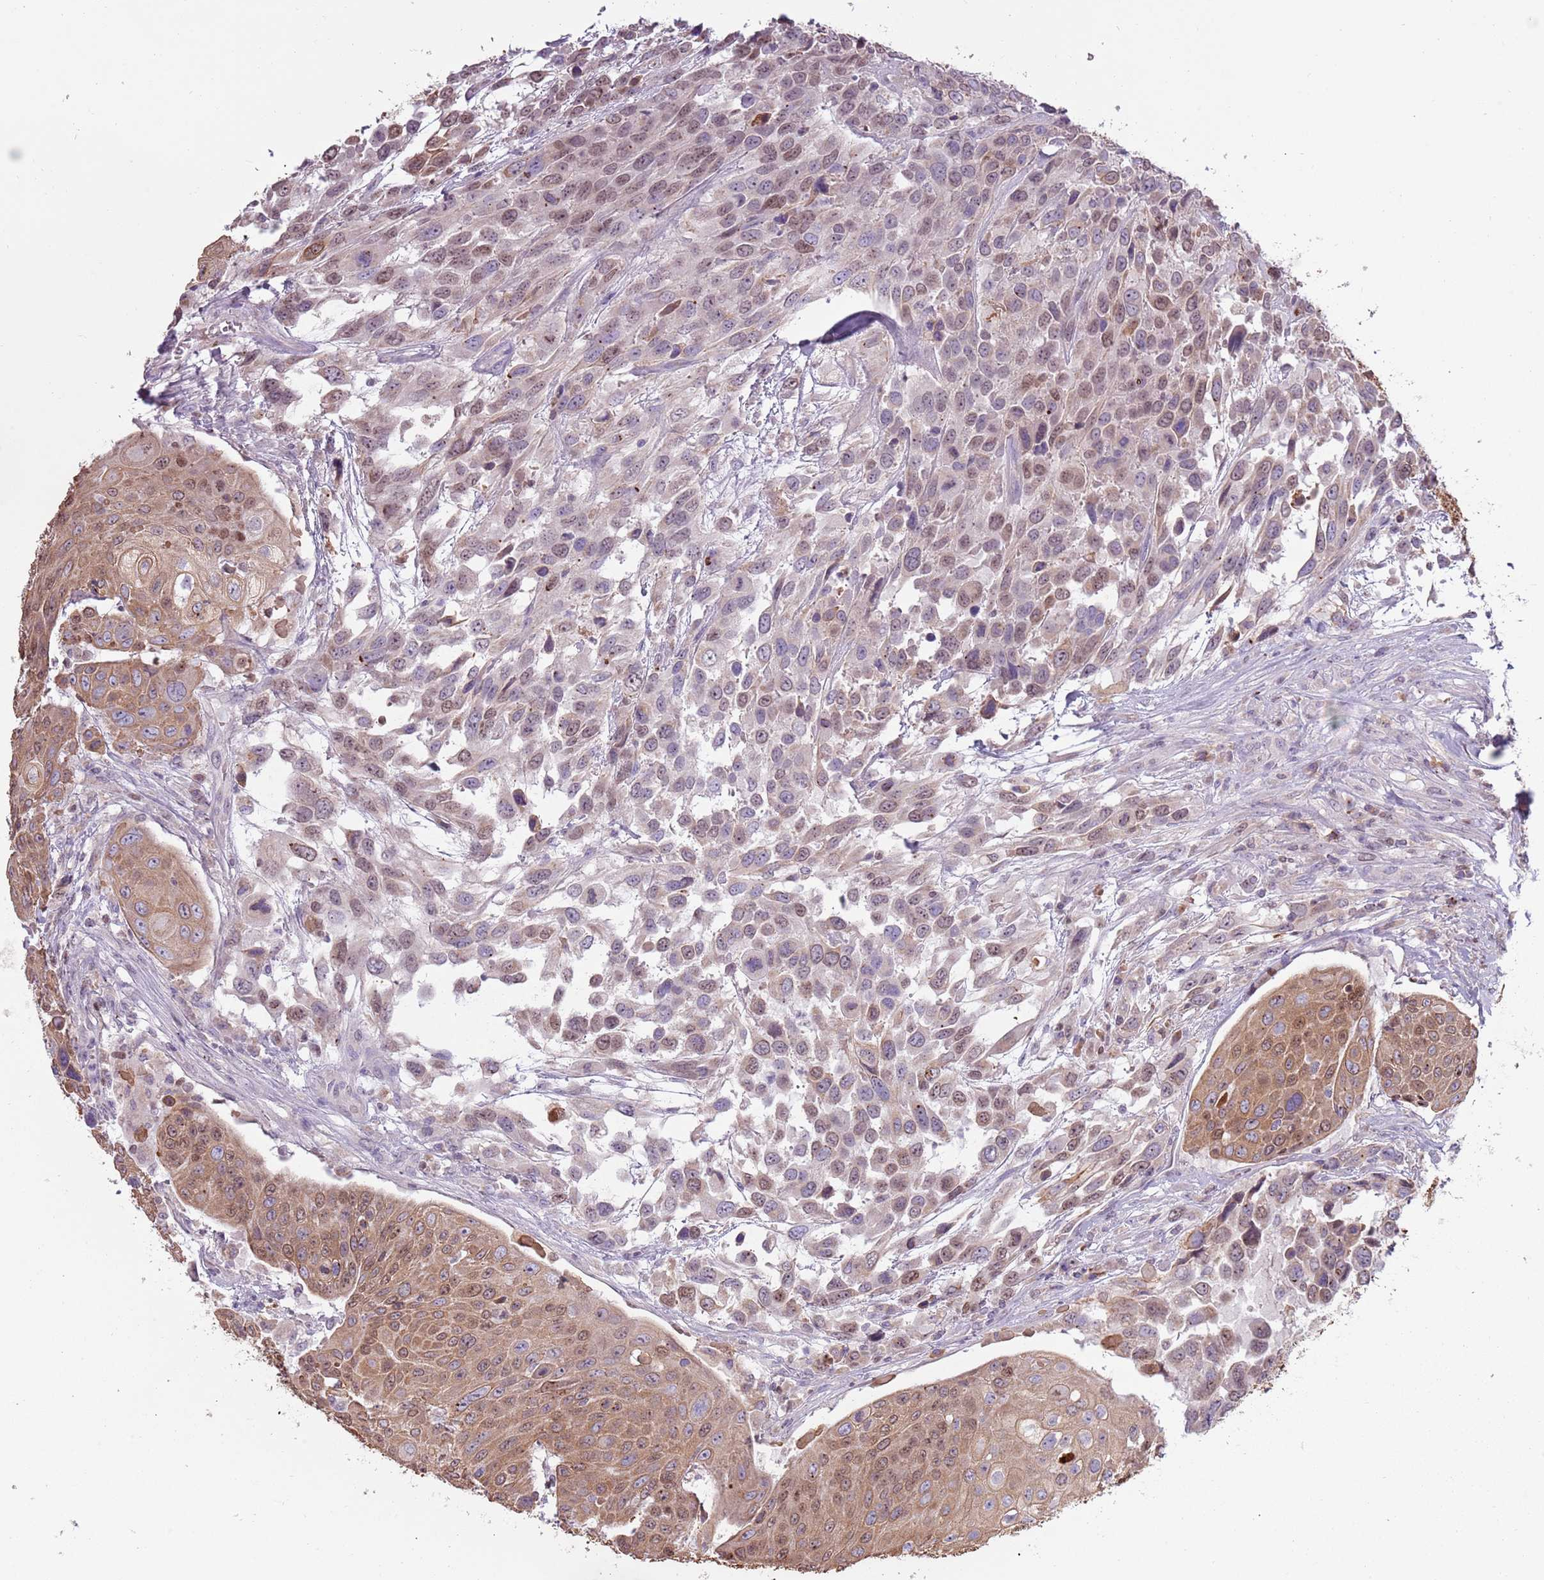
{"staining": {"intensity": "moderate", "quantity": ">75%", "location": "cytoplasmic/membranous,nuclear"}, "tissue": "urothelial cancer", "cell_type": "Tumor cells", "image_type": "cancer", "snomed": [{"axis": "morphology", "description": "Urothelial carcinoma, High grade"}, {"axis": "topography", "description": "Urinary bladder"}], "caption": "Human urothelial cancer stained with a brown dye exhibits moderate cytoplasmic/membranous and nuclear positive staining in approximately >75% of tumor cells.", "gene": "SYS1", "patient": {"sex": "female", "age": 70}}